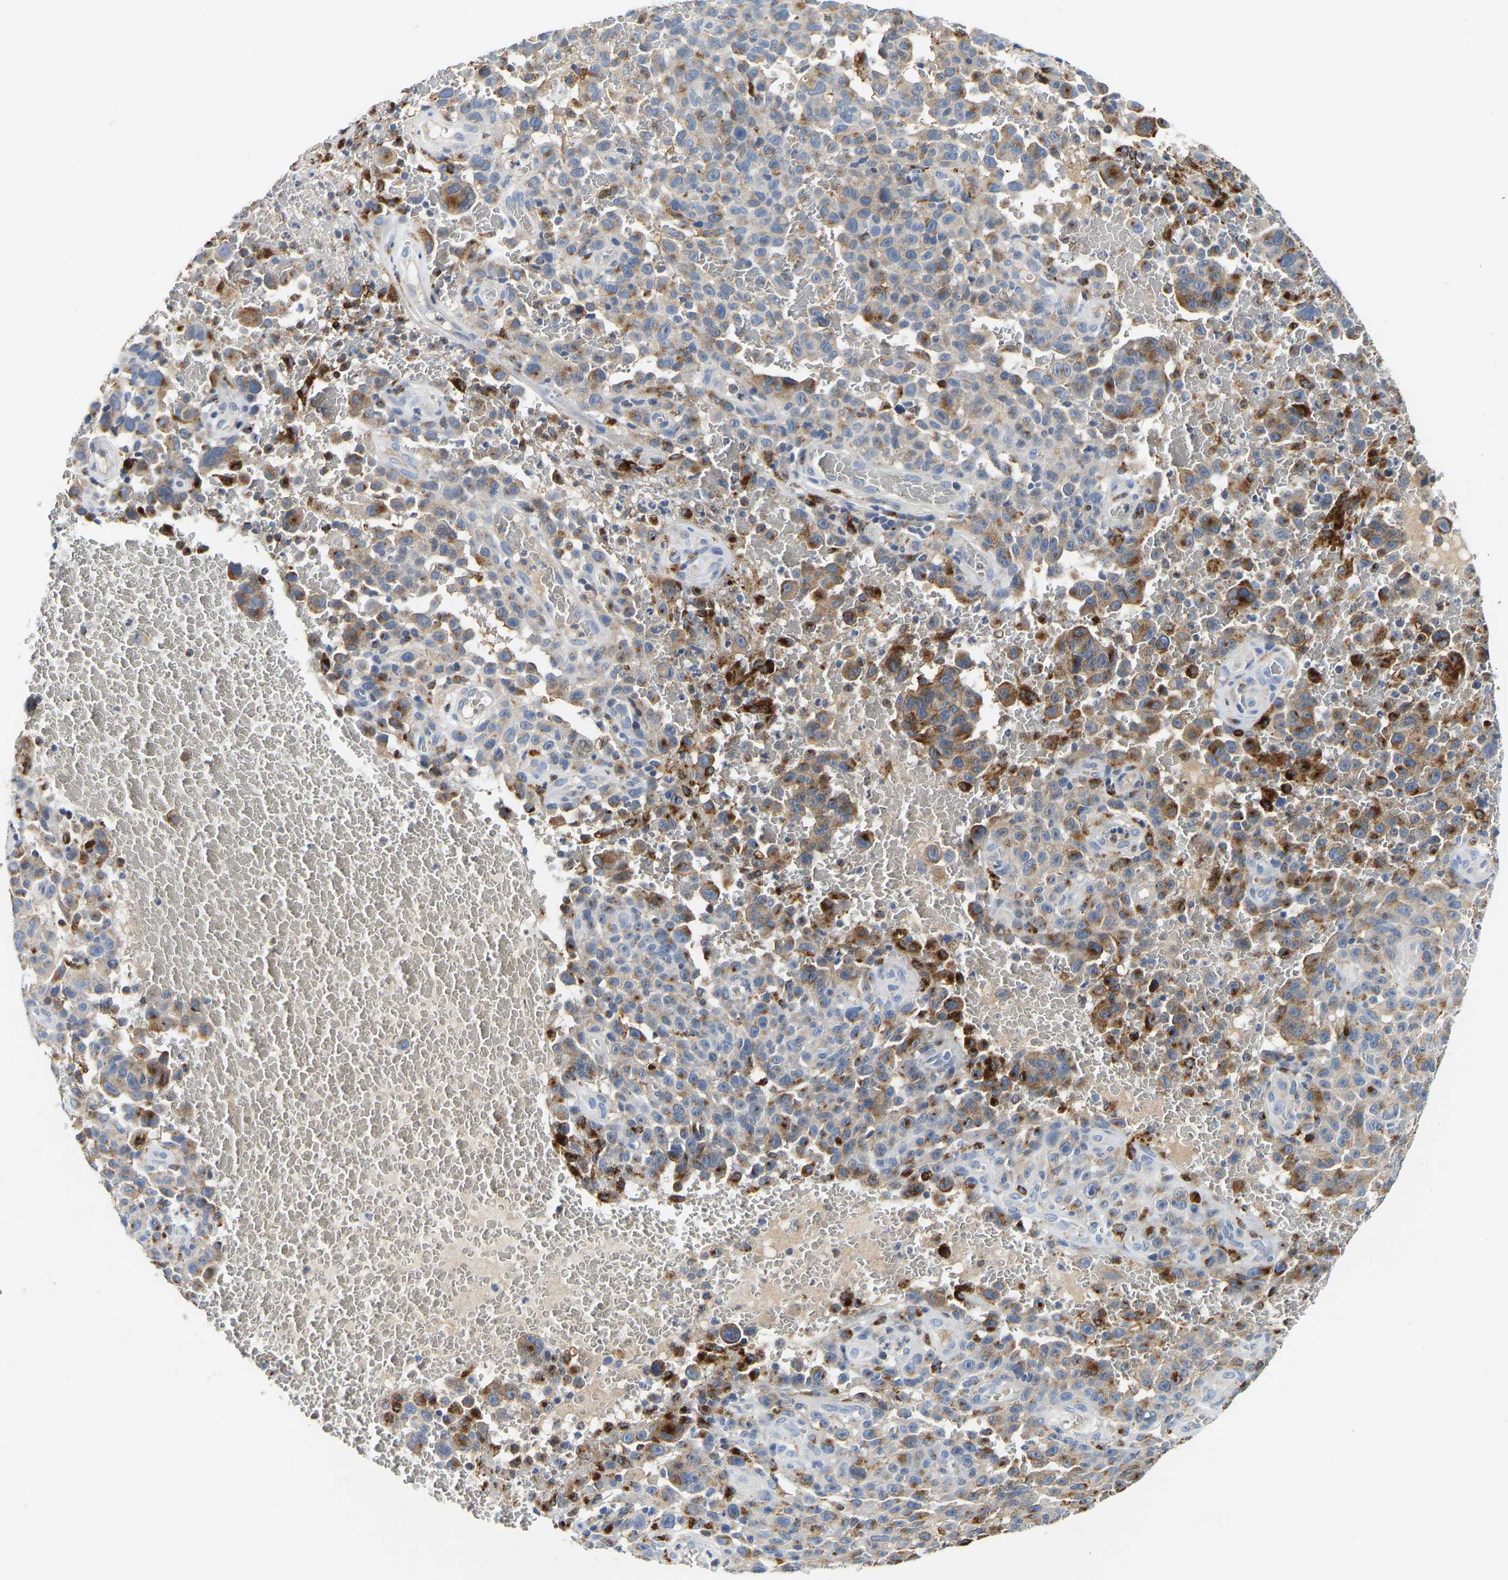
{"staining": {"intensity": "moderate", "quantity": ">75%", "location": "cytoplasmic/membranous"}, "tissue": "melanoma", "cell_type": "Tumor cells", "image_type": "cancer", "snomed": [{"axis": "morphology", "description": "Malignant melanoma, NOS"}, {"axis": "topography", "description": "Skin"}], "caption": "DAB immunohistochemical staining of human malignant melanoma demonstrates moderate cytoplasmic/membranous protein expression in approximately >75% of tumor cells.", "gene": "ATP6V1E1", "patient": {"sex": "female", "age": 82}}